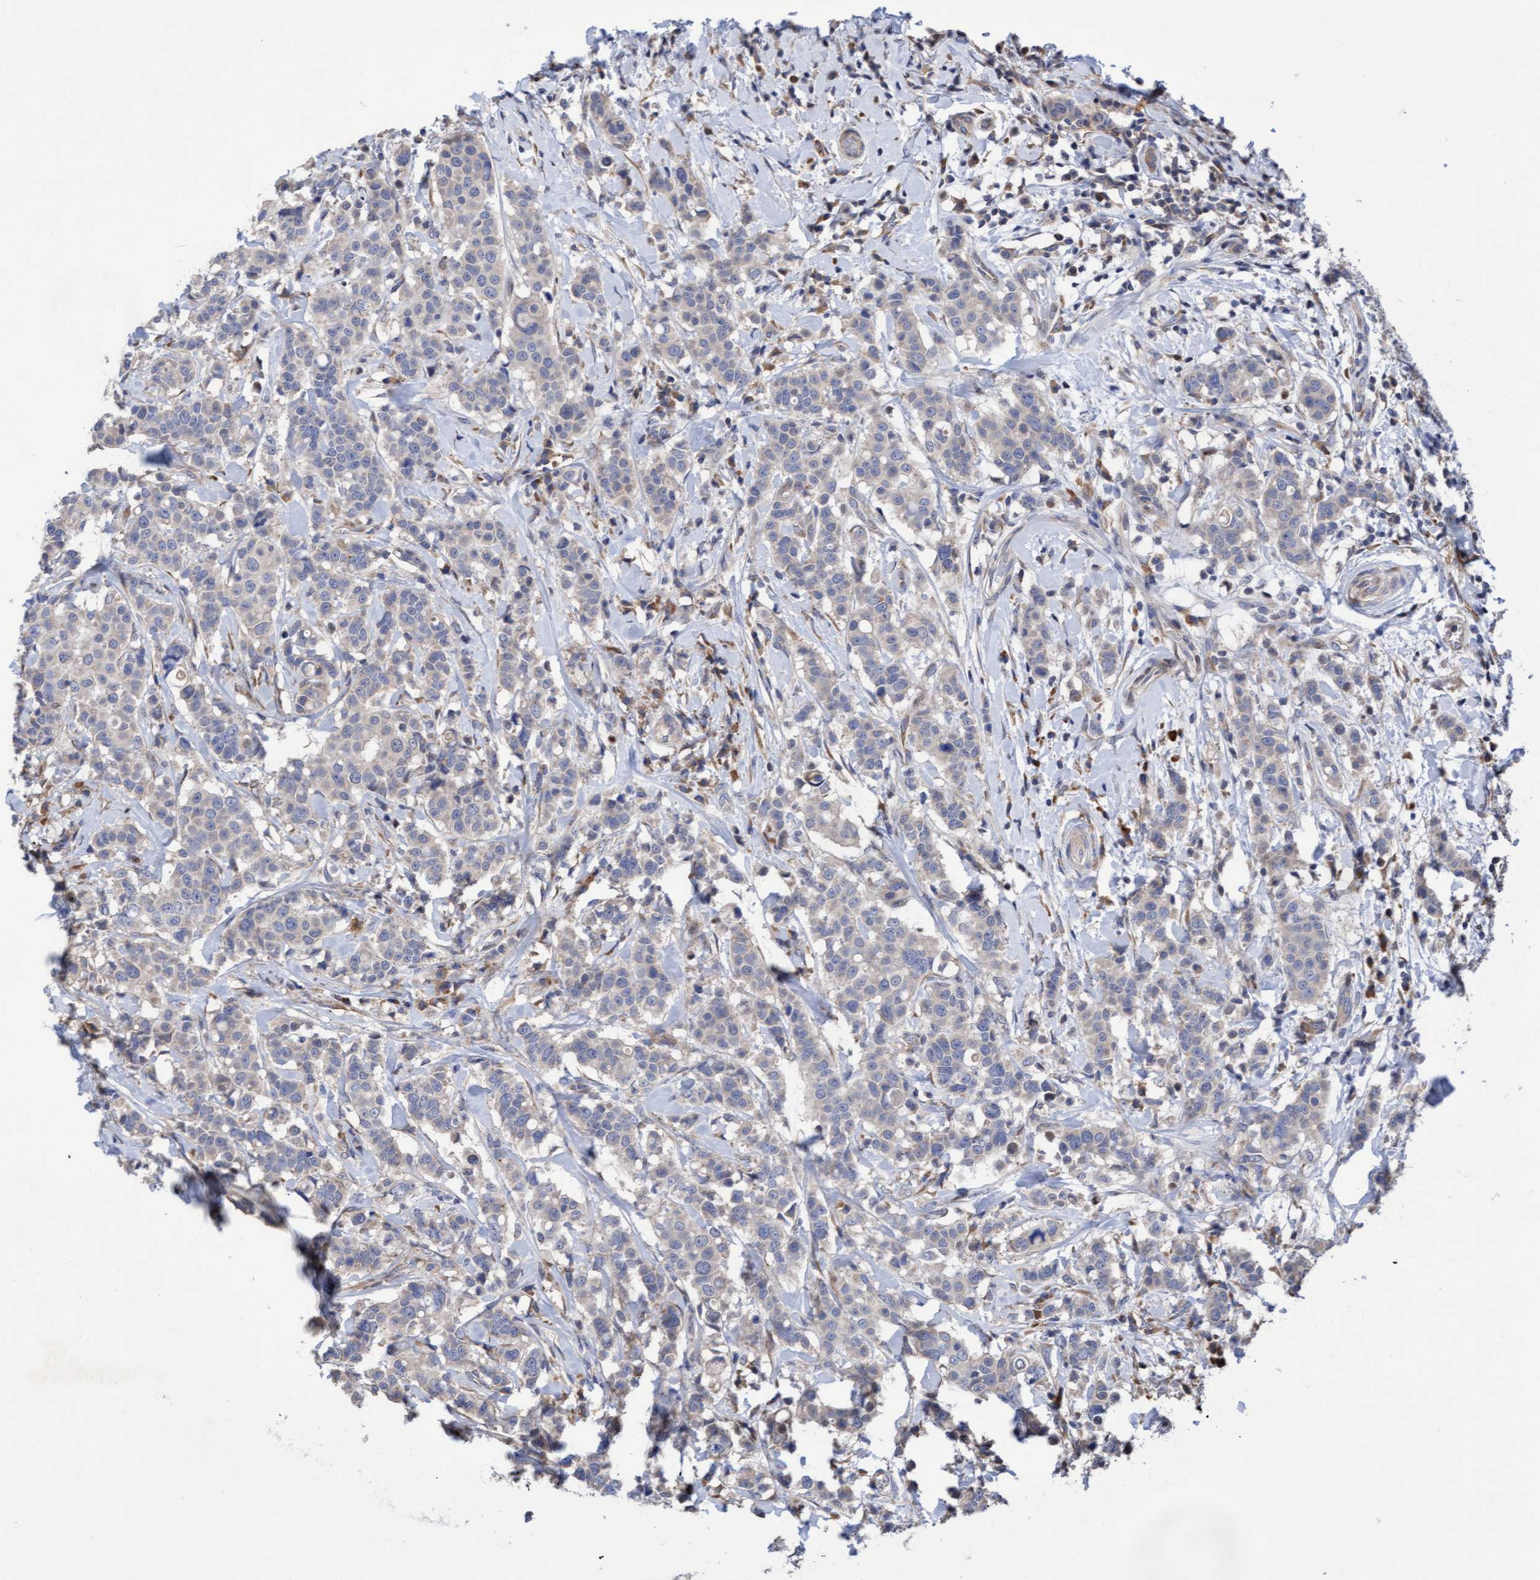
{"staining": {"intensity": "weak", "quantity": "<25%", "location": "cytoplasmic/membranous"}, "tissue": "breast cancer", "cell_type": "Tumor cells", "image_type": "cancer", "snomed": [{"axis": "morphology", "description": "Duct carcinoma"}, {"axis": "topography", "description": "Breast"}], "caption": "Human breast cancer stained for a protein using IHC reveals no positivity in tumor cells.", "gene": "ELP5", "patient": {"sex": "female", "age": 27}}